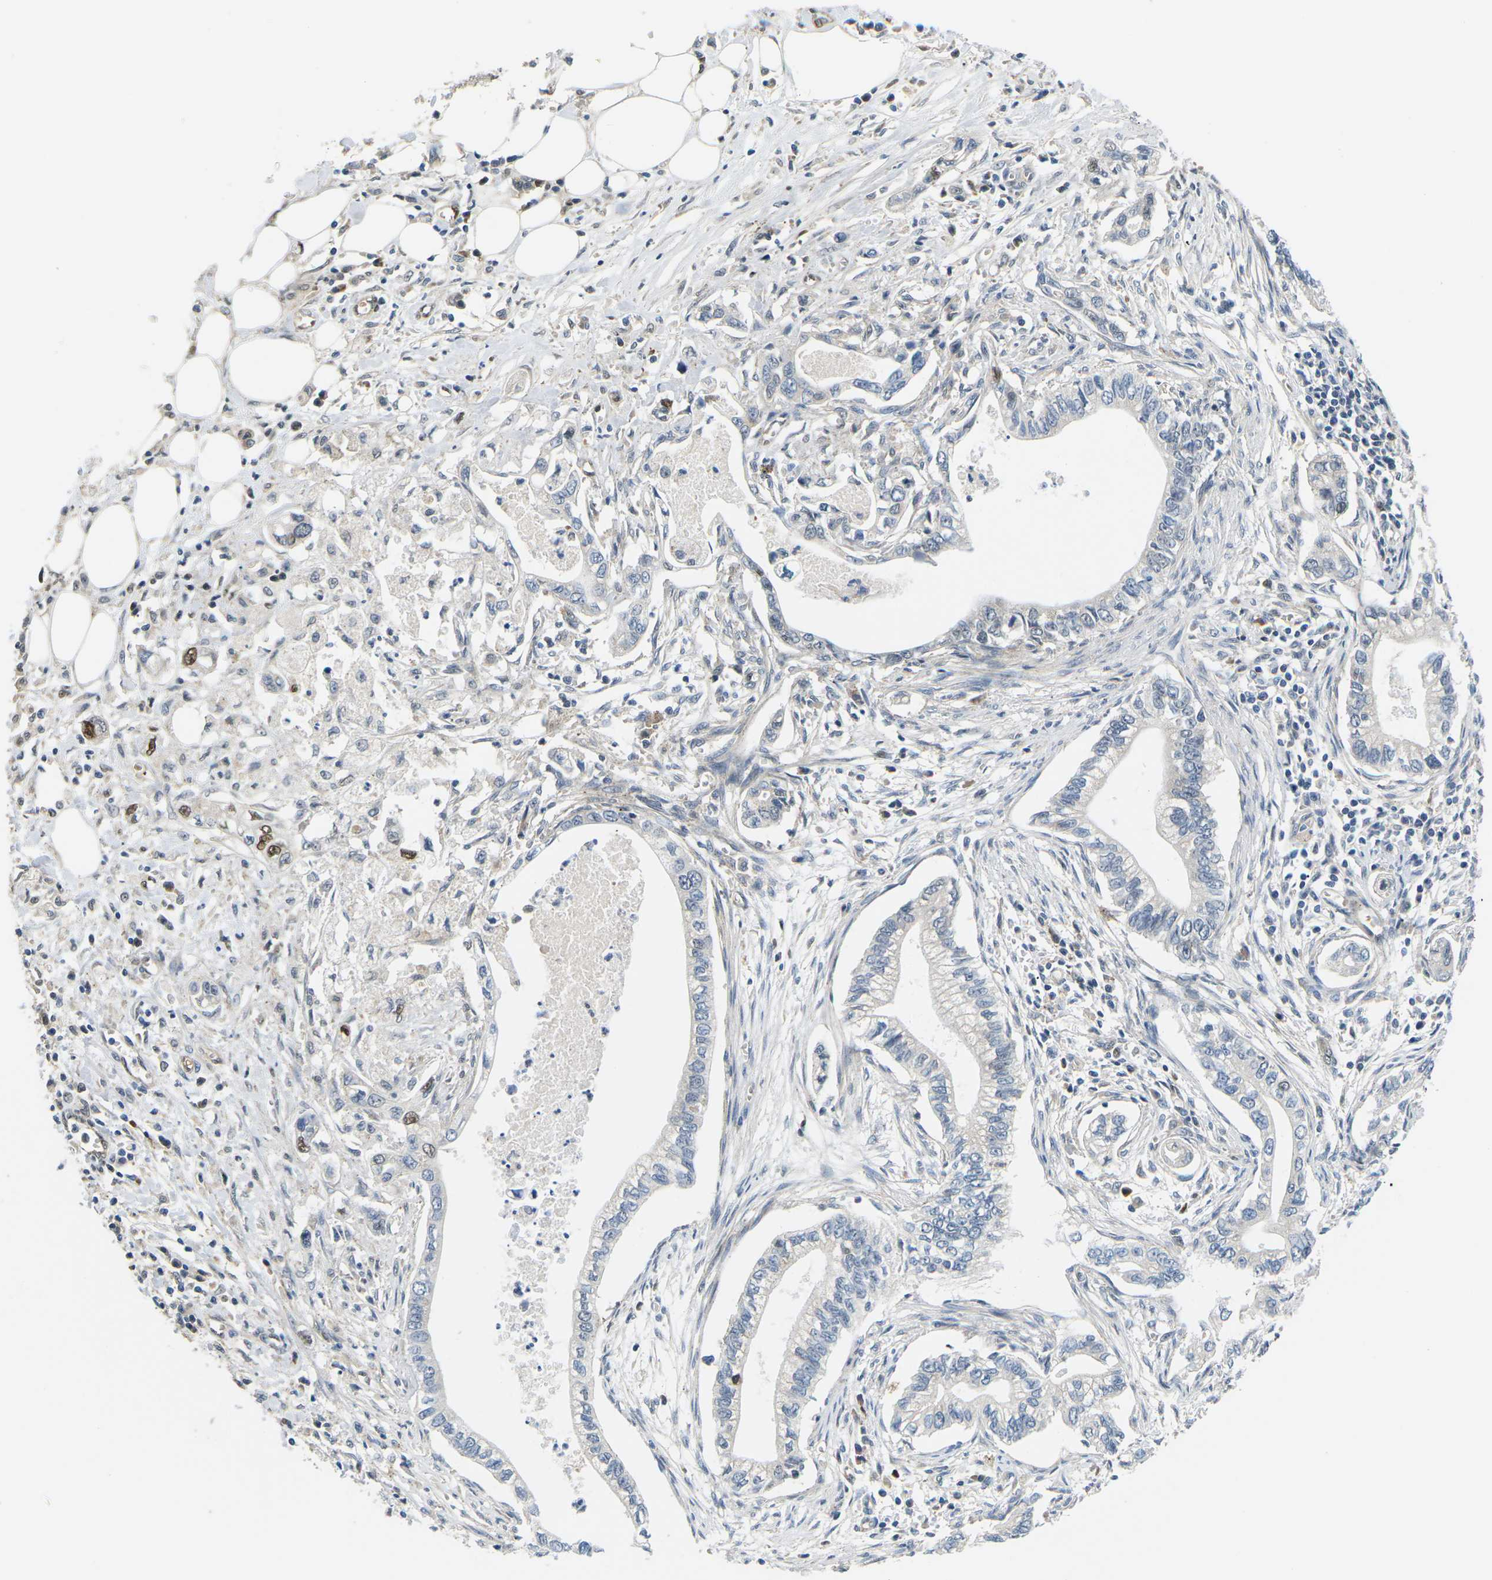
{"staining": {"intensity": "negative", "quantity": "none", "location": "none"}, "tissue": "pancreatic cancer", "cell_type": "Tumor cells", "image_type": "cancer", "snomed": [{"axis": "morphology", "description": "Adenocarcinoma, NOS"}, {"axis": "topography", "description": "Pancreas"}], "caption": "Immunohistochemistry (IHC) image of pancreatic cancer (adenocarcinoma) stained for a protein (brown), which shows no expression in tumor cells.", "gene": "ERBB4", "patient": {"sex": "male", "age": 56}}